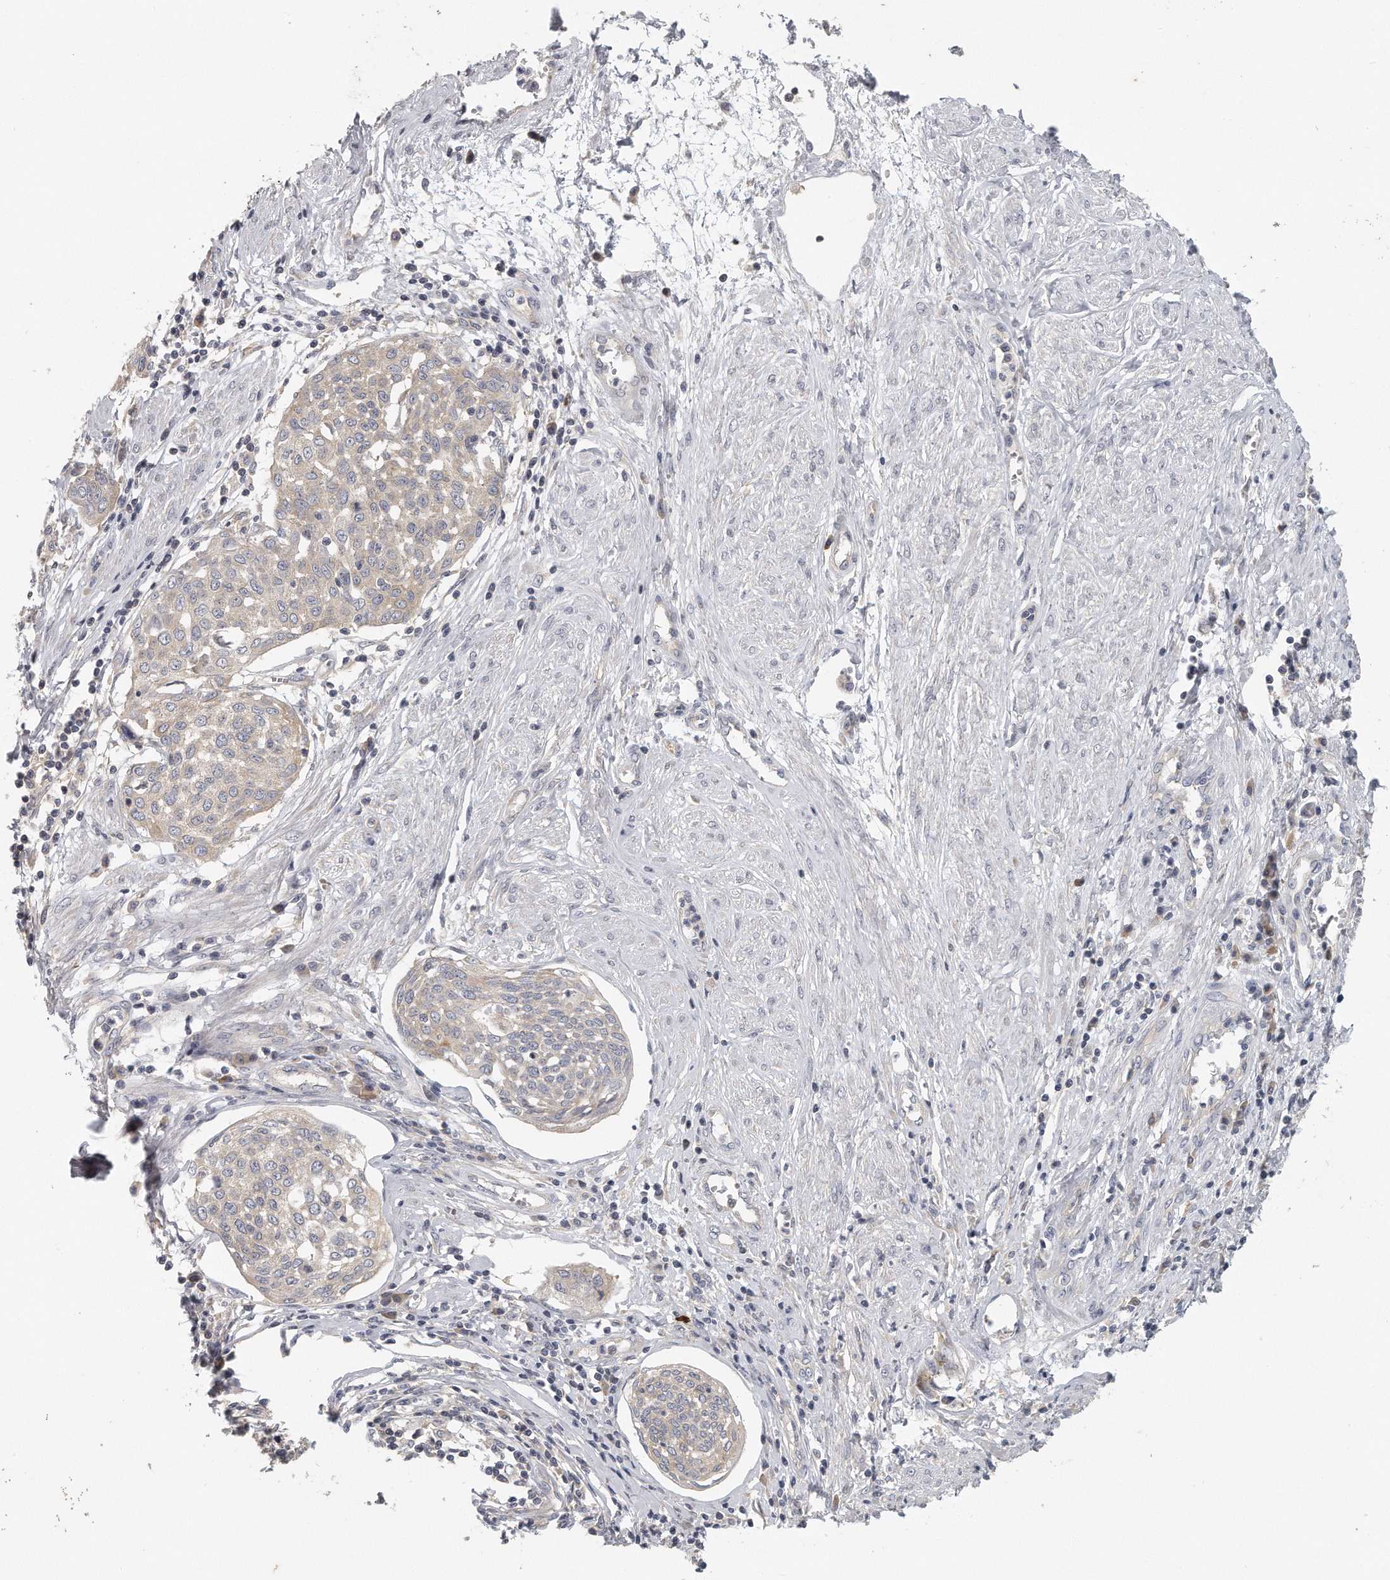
{"staining": {"intensity": "negative", "quantity": "none", "location": "none"}, "tissue": "cervical cancer", "cell_type": "Tumor cells", "image_type": "cancer", "snomed": [{"axis": "morphology", "description": "Squamous cell carcinoma, NOS"}, {"axis": "topography", "description": "Cervix"}], "caption": "The immunohistochemistry (IHC) histopathology image has no significant staining in tumor cells of cervical cancer (squamous cell carcinoma) tissue. Brightfield microscopy of immunohistochemistry stained with DAB (3,3'-diaminobenzidine) (brown) and hematoxylin (blue), captured at high magnification.", "gene": "EIF3I", "patient": {"sex": "female", "age": 34}}